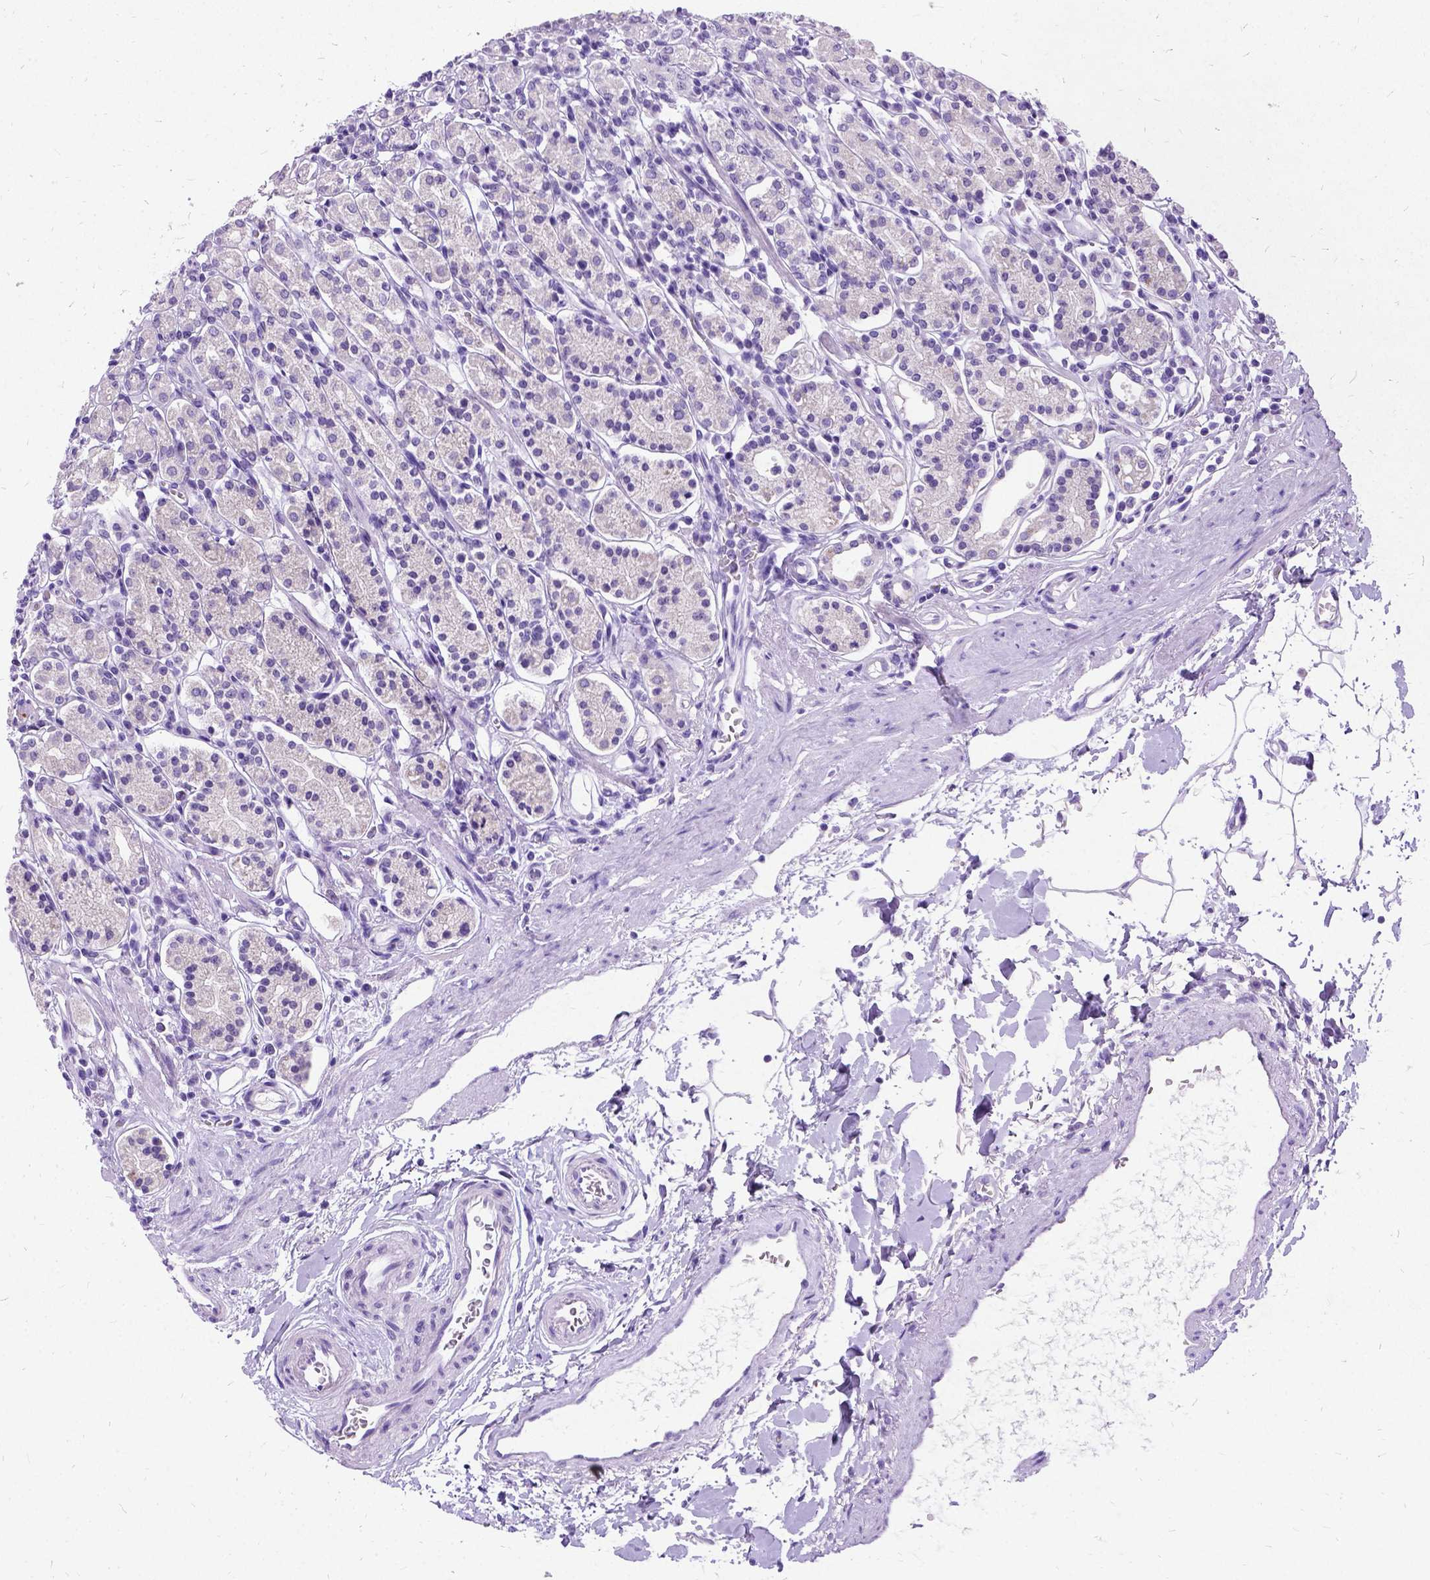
{"staining": {"intensity": "negative", "quantity": "none", "location": "none"}, "tissue": "stomach", "cell_type": "Glandular cells", "image_type": "normal", "snomed": [{"axis": "morphology", "description": "Normal tissue, NOS"}, {"axis": "topography", "description": "Stomach, upper"}, {"axis": "topography", "description": "Stomach"}], "caption": "Normal stomach was stained to show a protein in brown. There is no significant positivity in glandular cells. The staining is performed using DAB brown chromogen with nuclei counter-stained in using hematoxylin.", "gene": "NEUROD4", "patient": {"sex": "male", "age": 62}}